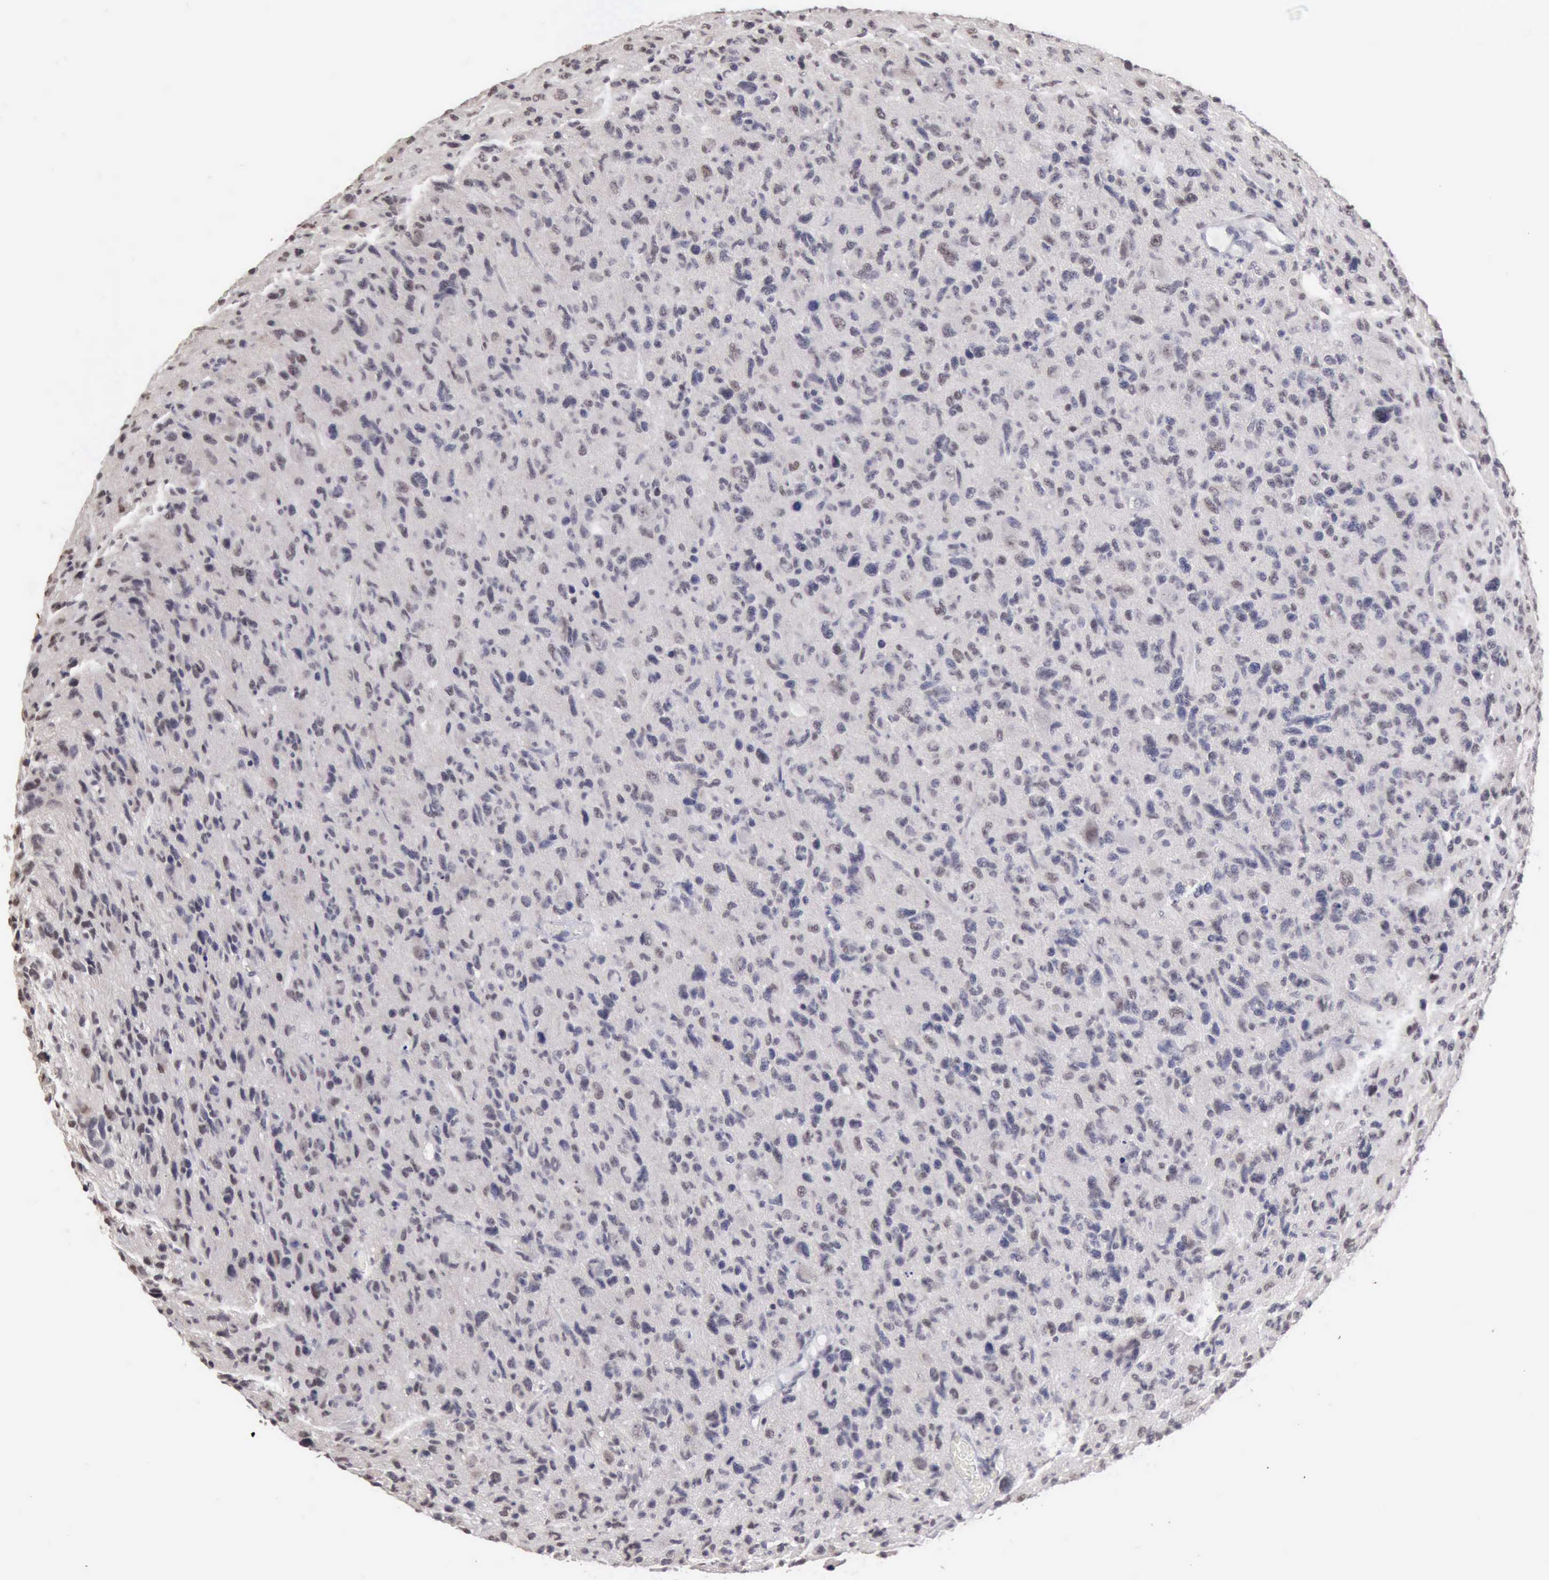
{"staining": {"intensity": "weak", "quantity": "25%-75%", "location": "nuclear"}, "tissue": "glioma", "cell_type": "Tumor cells", "image_type": "cancer", "snomed": [{"axis": "morphology", "description": "Glioma, malignant, High grade"}, {"axis": "topography", "description": "Brain"}], "caption": "Immunohistochemistry staining of glioma, which exhibits low levels of weak nuclear staining in approximately 25%-75% of tumor cells indicating weak nuclear protein positivity. The staining was performed using DAB (3,3'-diaminobenzidine) (brown) for protein detection and nuclei were counterstained in hematoxylin (blue).", "gene": "TAF1", "patient": {"sex": "female", "age": 60}}